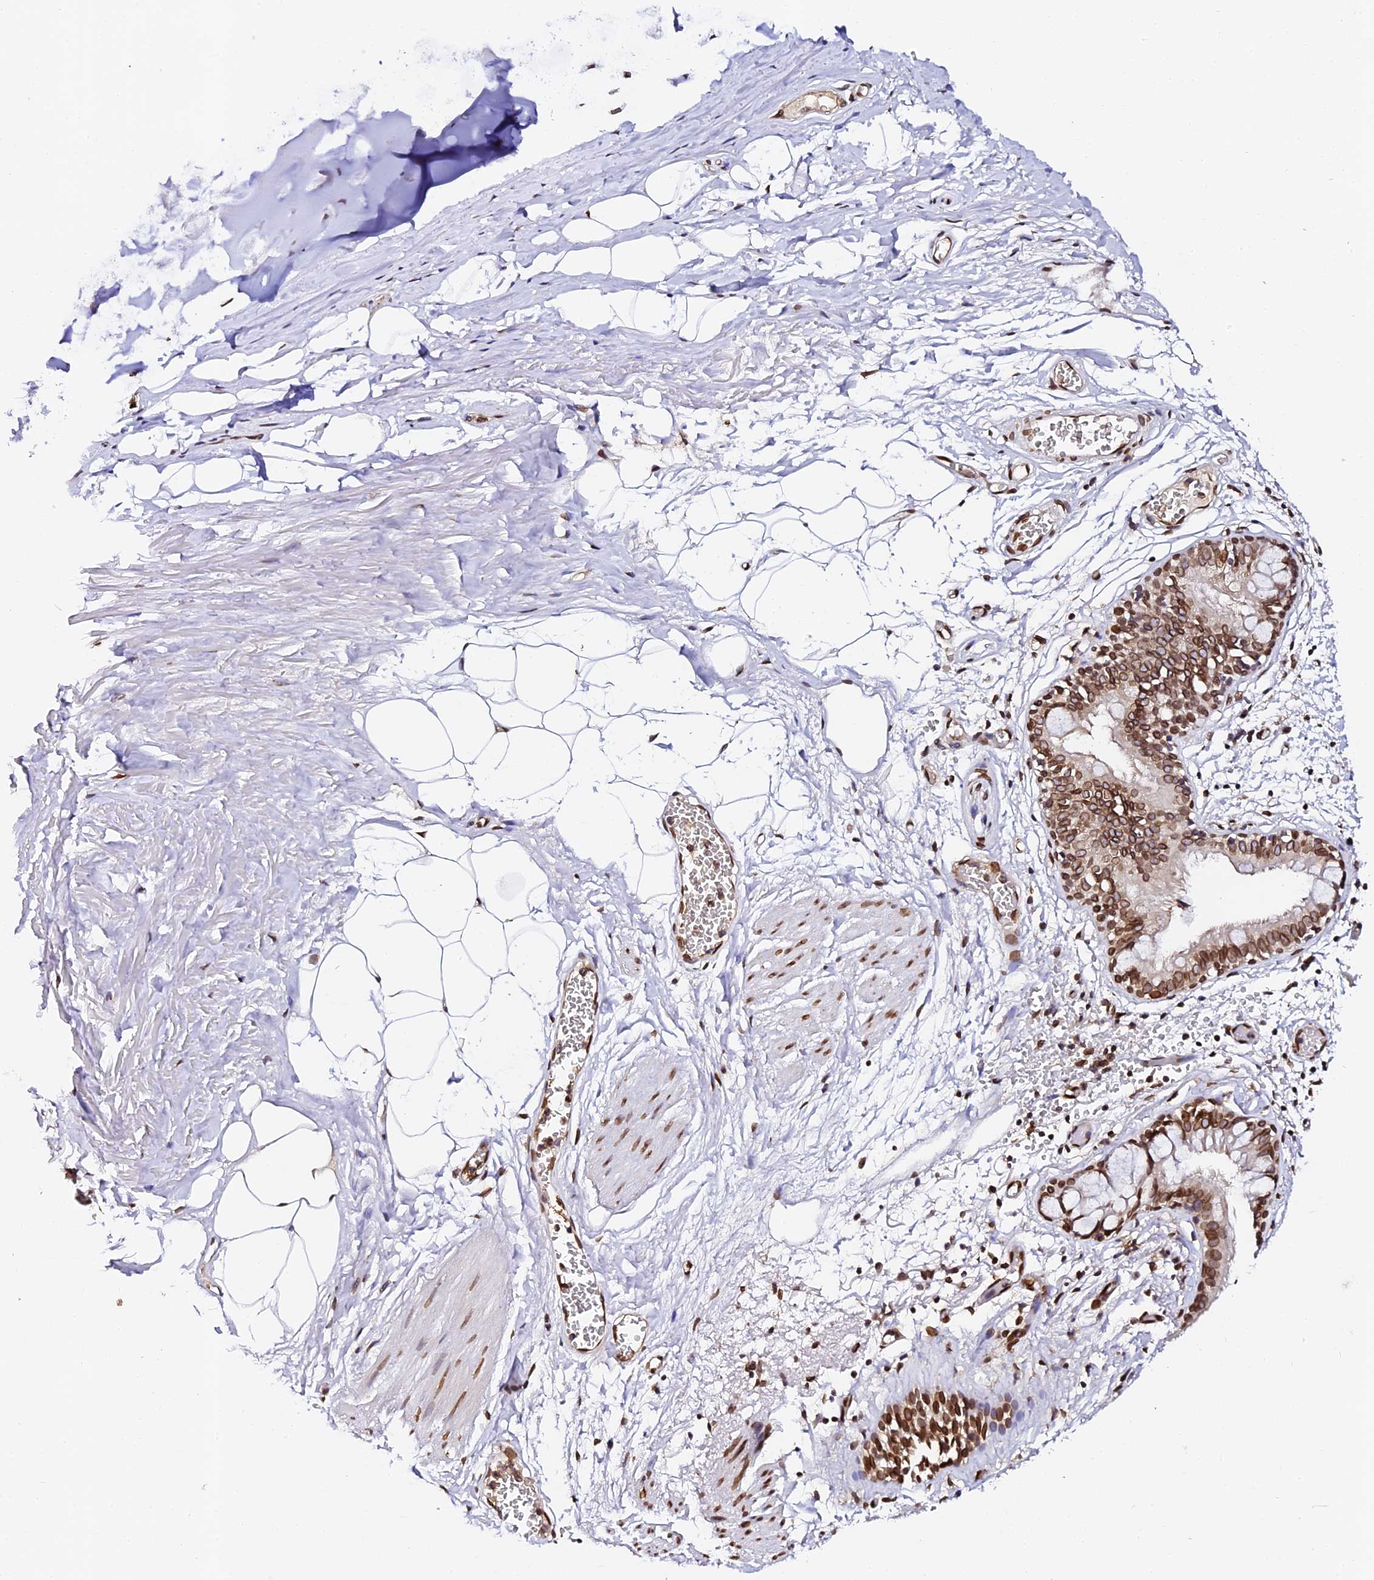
{"staining": {"intensity": "strong", "quantity": ">75%", "location": "cytoplasmic/membranous,nuclear"}, "tissue": "bronchus", "cell_type": "Respiratory epithelial cells", "image_type": "normal", "snomed": [{"axis": "morphology", "description": "Normal tissue, NOS"}, {"axis": "topography", "description": "Bronchus"}, {"axis": "topography", "description": "Lung"}], "caption": "Bronchus stained with DAB (3,3'-diaminobenzidine) IHC exhibits high levels of strong cytoplasmic/membranous,nuclear staining in approximately >75% of respiratory epithelial cells.", "gene": "ANAPC5", "patient": {"sex": "male", "age": 56}}